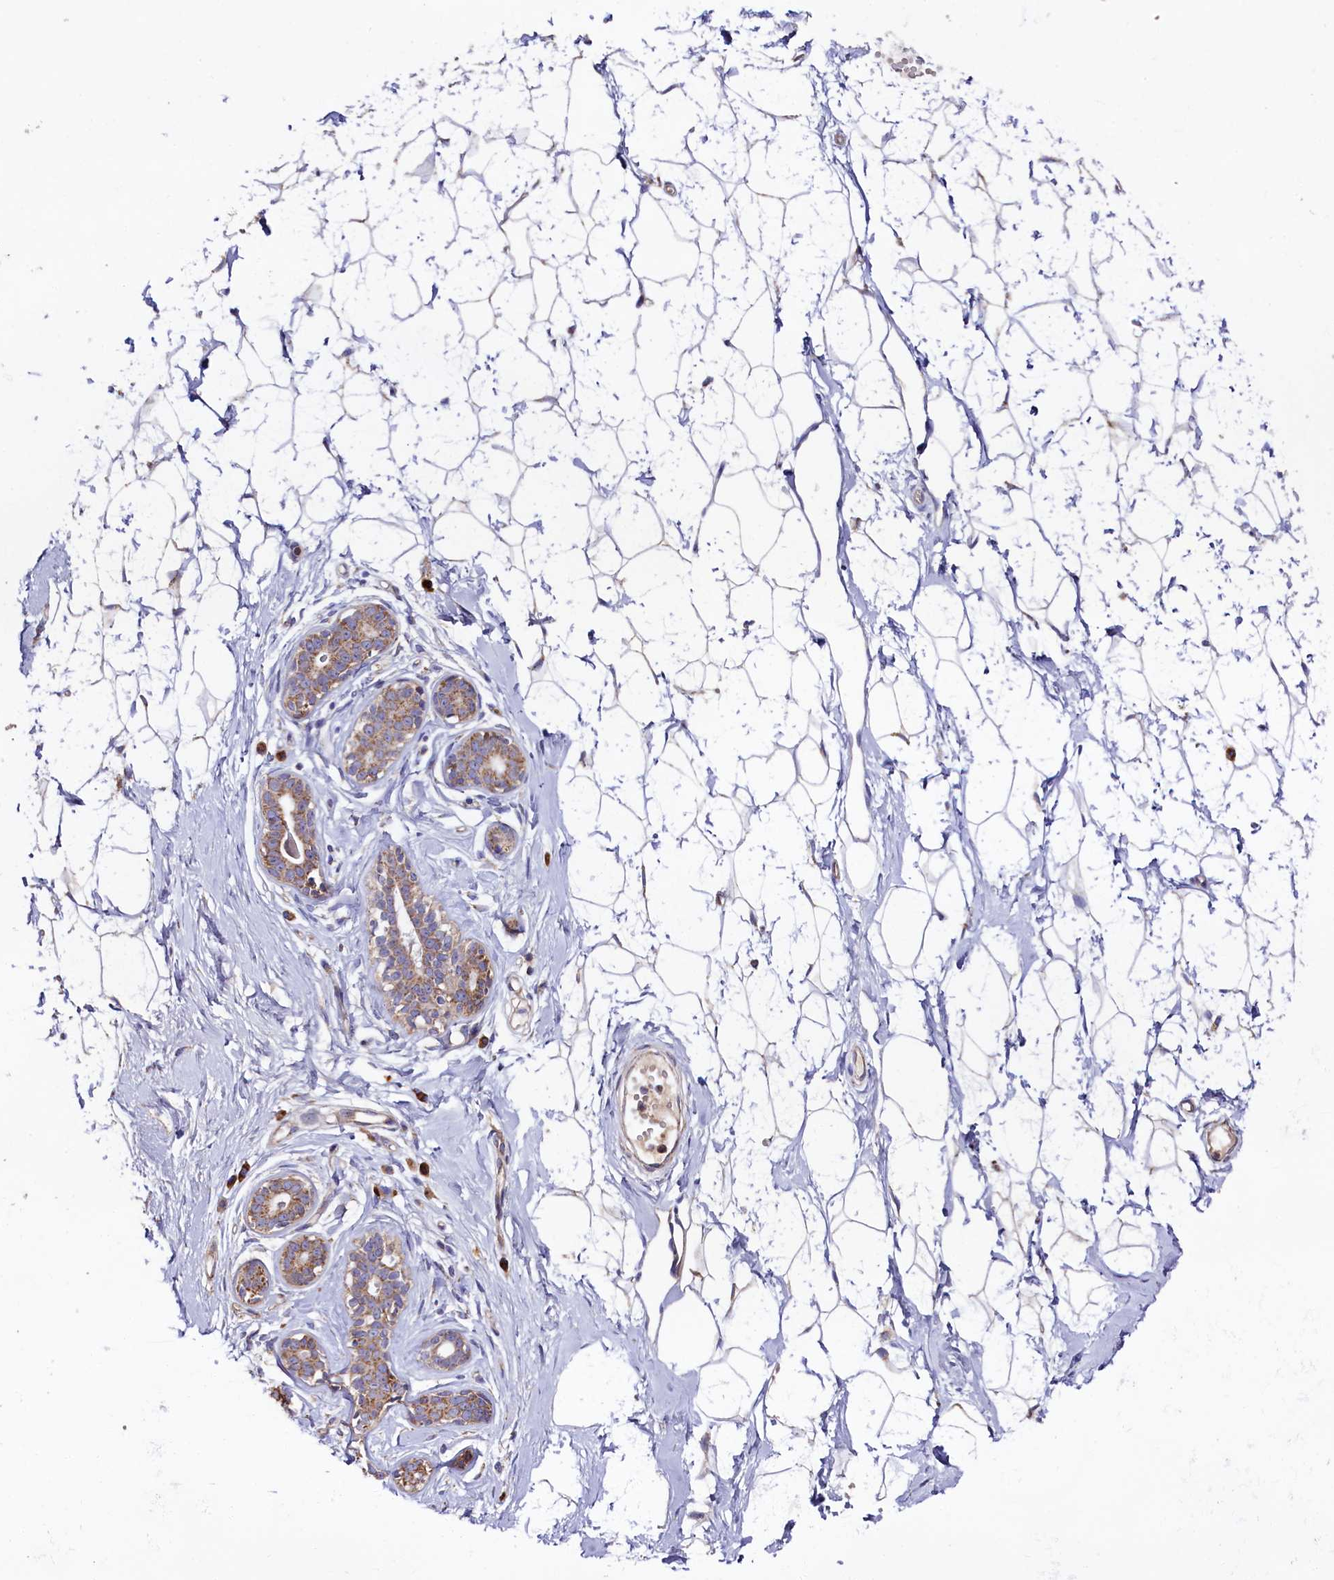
{"staining": {"intensity": "negative", "quantity": "none", "location": "none"}, "tissue": "breast", "cell_type": "Adipocytes", "image_type": "normal", "snomed": [{"axis": "morphology", "description": "Normal tissue, NOS"}, {"axis": "morphology", "description": "Adenoma, NOS"}, {"axis": "topography", "description": "Breast"}], "caption": "Immunohistochemistry image of normal breast stained for a protein (brown), which displays no positivity in adipocytes.", "gene": "ZSWIM1", "patient": {"sex": "female", "age": 23}}